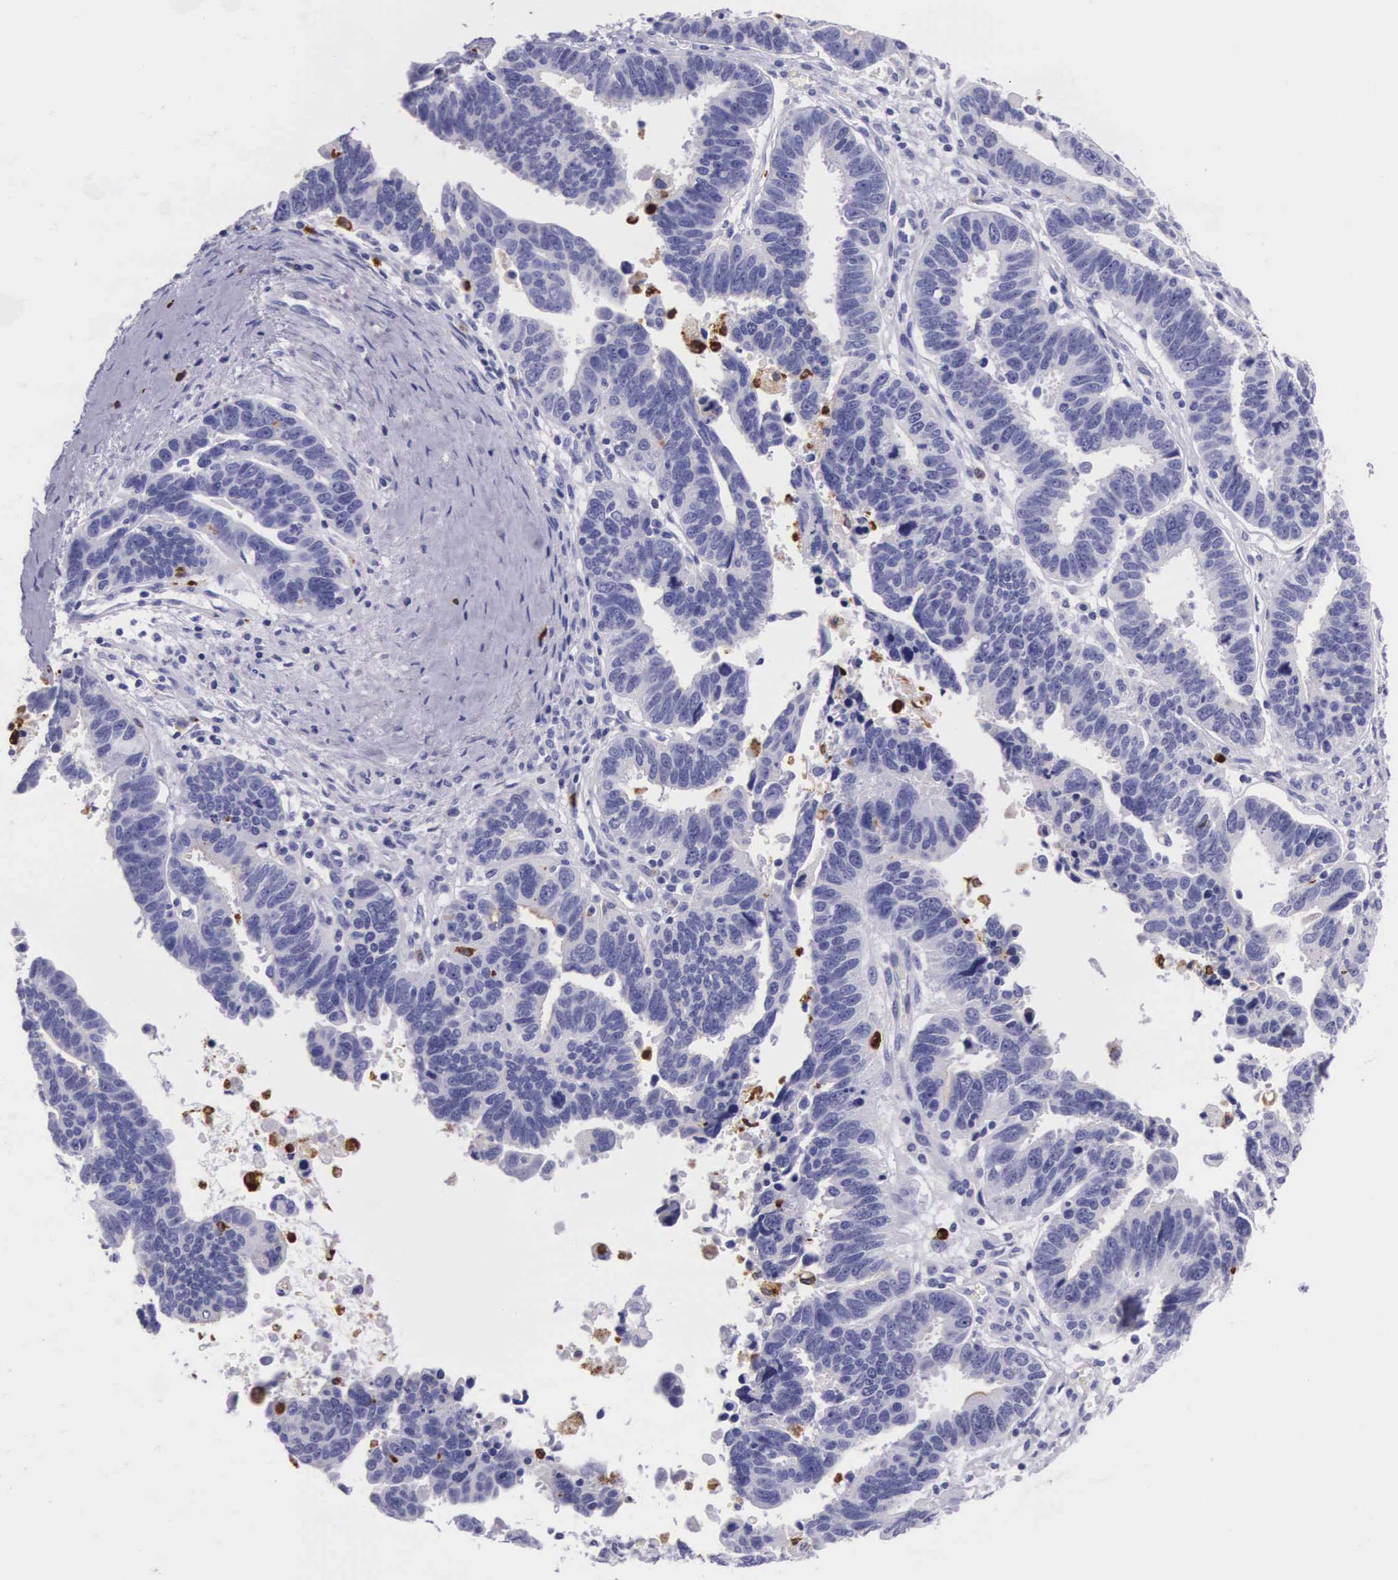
{"staining": {"intensity": "negative", "quantity": "none", "location": "none"}, "tissue": "ovarian cancer", "cell_type": "Tumor cells", "image_type": "cancer", "snomed": [{"axis": "morphology", "description": "Carcinoma, endometroid"}, {"axis": "morphology", "description": "Cystadenocarcinoma, serous, NOS"}, {"axis": "topography", "description": "Ovary"}], "caption": "There is no significant expression in tumor cells of ovarian serous cystadenocarcinoma.", "gene": "FCN1", "patient": {"sex": "female", "age": 45}}